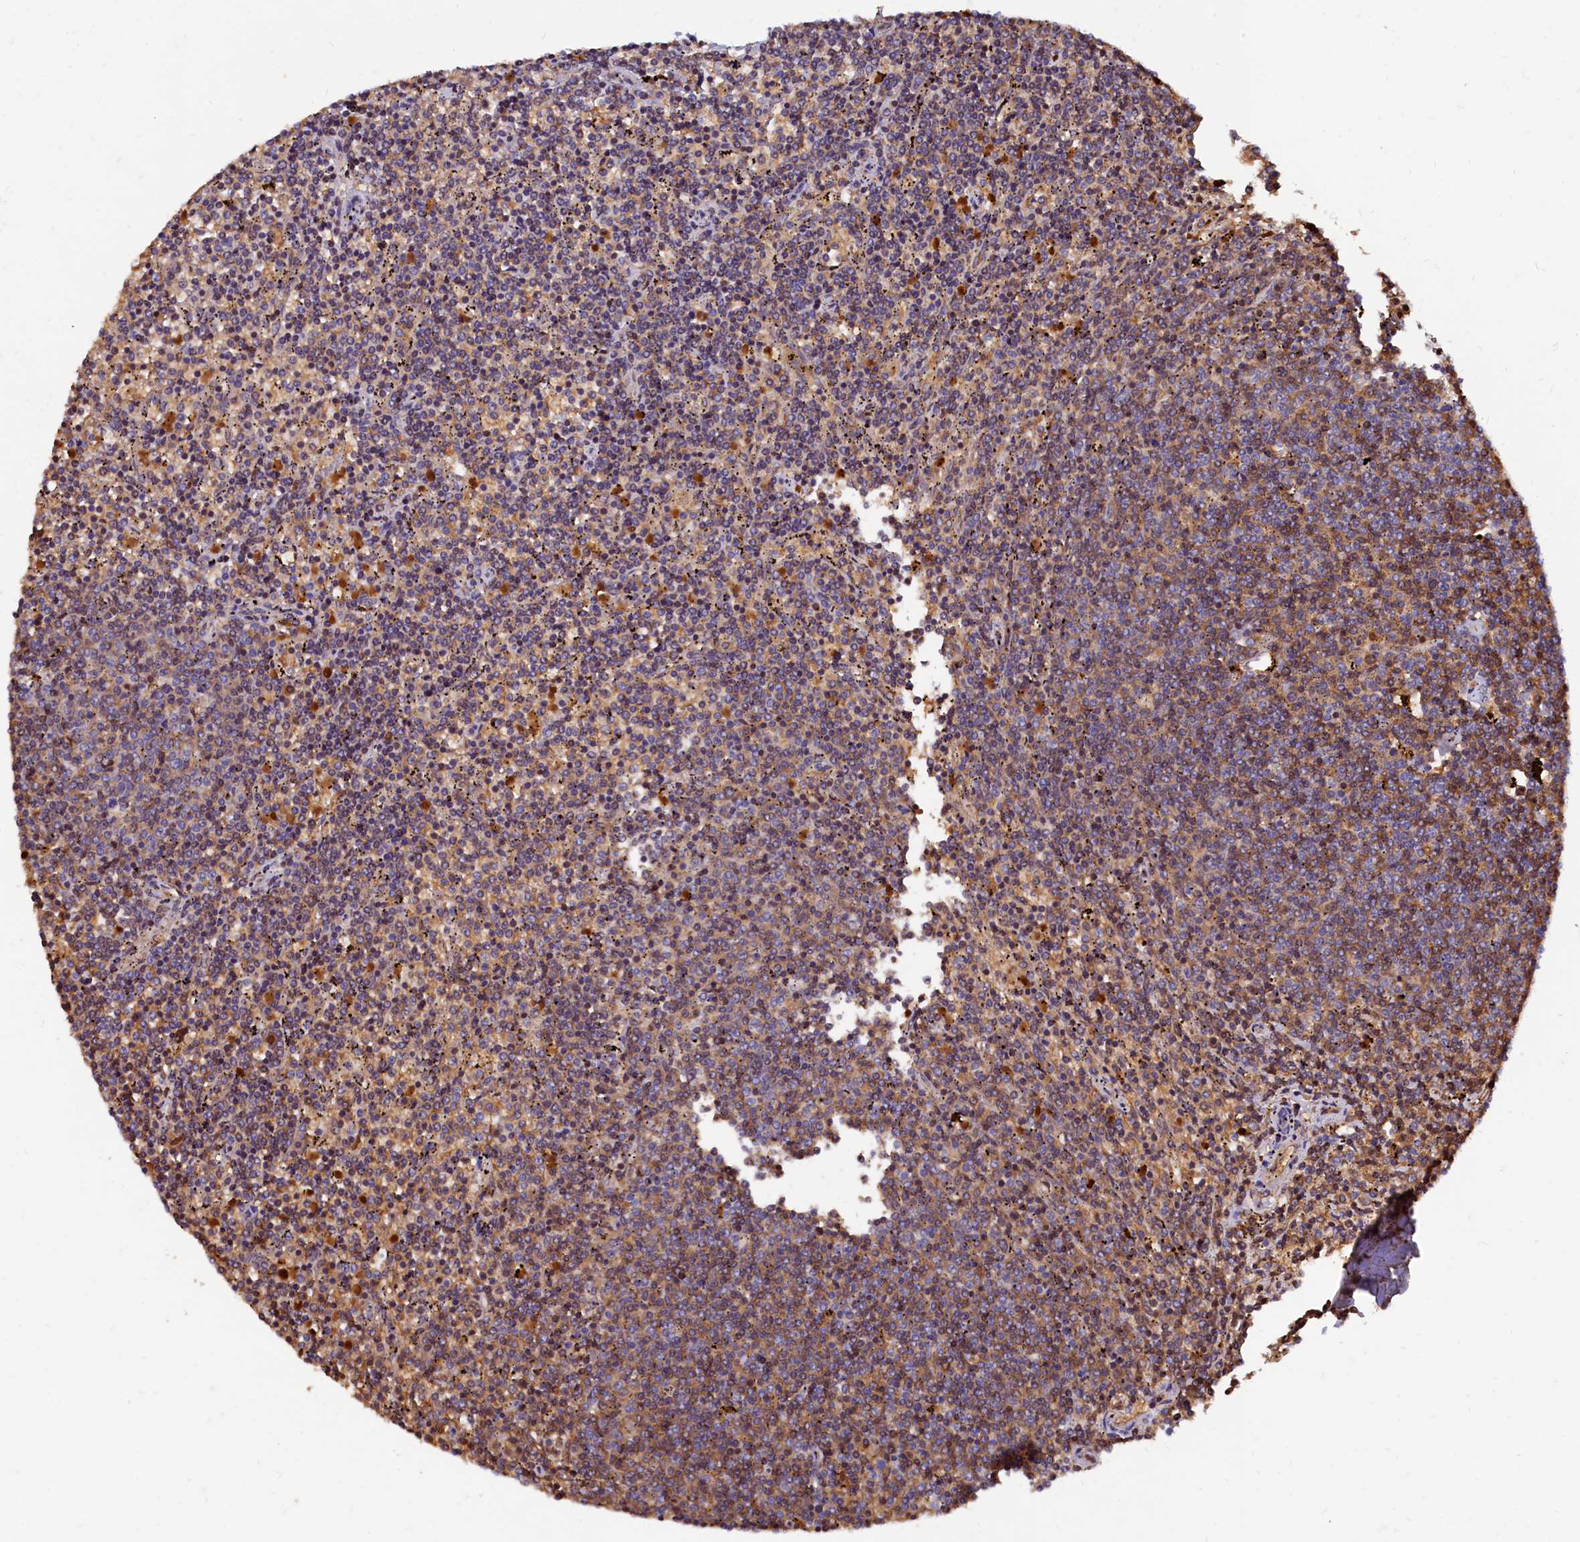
{"staining": {"intensity": "moderate", "quantity": "<25%", "location": "cytoplasmic/membranous"}, "tissue": "lymphoma", "cell_type": "Tumor cells", "image_type": "cancer", "snomed": [{"axis": "morphology", "description": "Malignant lymphoma, non-Hodgkin's type, Low grade"}, {"axis": "topography", "description": "Spleen"}], "caption": "A photomicrograph of human lymphoma stained for a protein reveals moderate cytoplasmic/membranous brown staining in tumor cells.", "gene": "CSTPP1", "patient": {"sex": "female", "age": 50}}